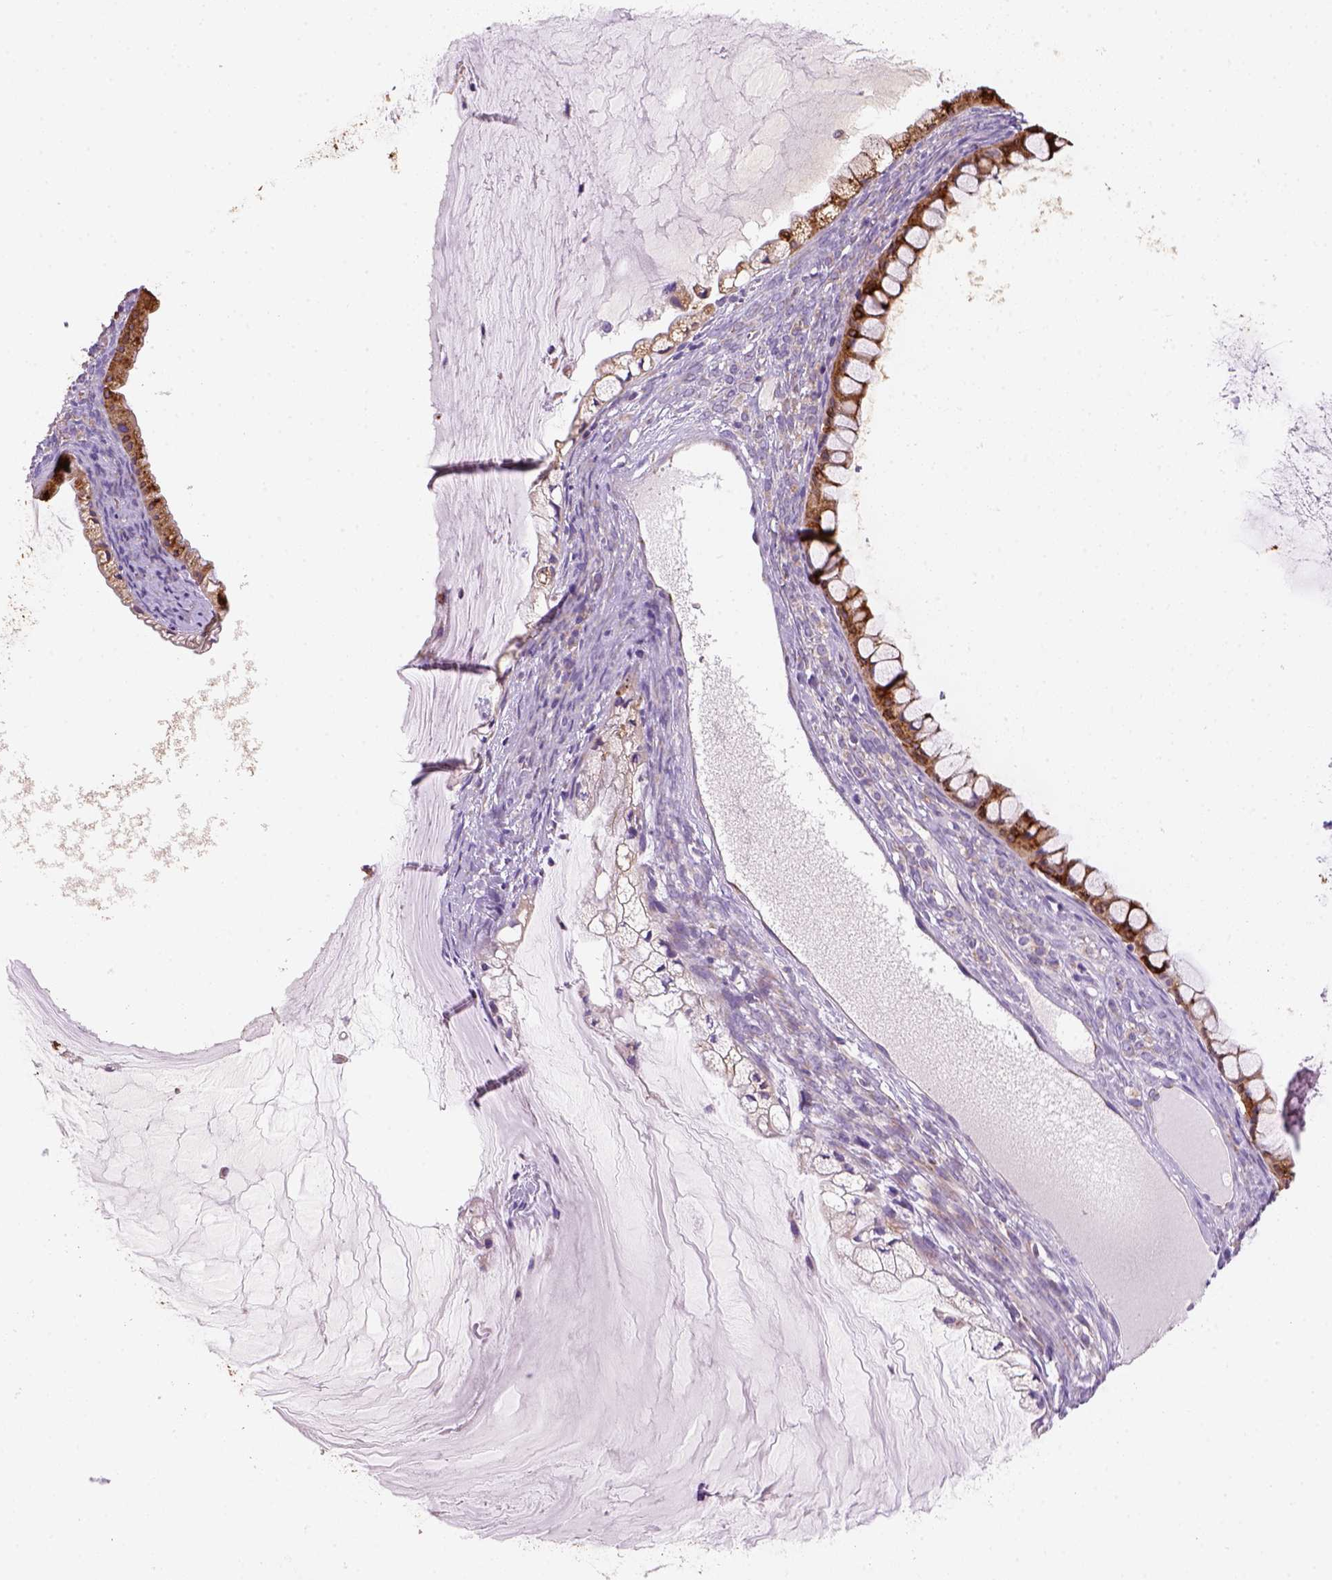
{"staining": {"intensity": "strong", "quantity": ">75%", "location": "cytoplasmic/membranous"}, "tissue": "ovarian cancer", "cell_type": "Tumor cells", "image_type": "cancer", "snomed": [{"axis": "morphology", "description": "Cystadenocarcinoma, mucinous, NOS"}, {"axis": "topography", "description": "Ovary"}], "caption": "Immunohistochemical staining of human mucinous cystadenocarcinoma (ovarian) demonstrates high levels of strong cytoplasmic/membranous protein staining in about >75% of tumor cells. (DAB IHC, brown staining for protein, blue staining for nuclei).", "gene": "CES2", "patient": {"sex": "female", "age": 57}}